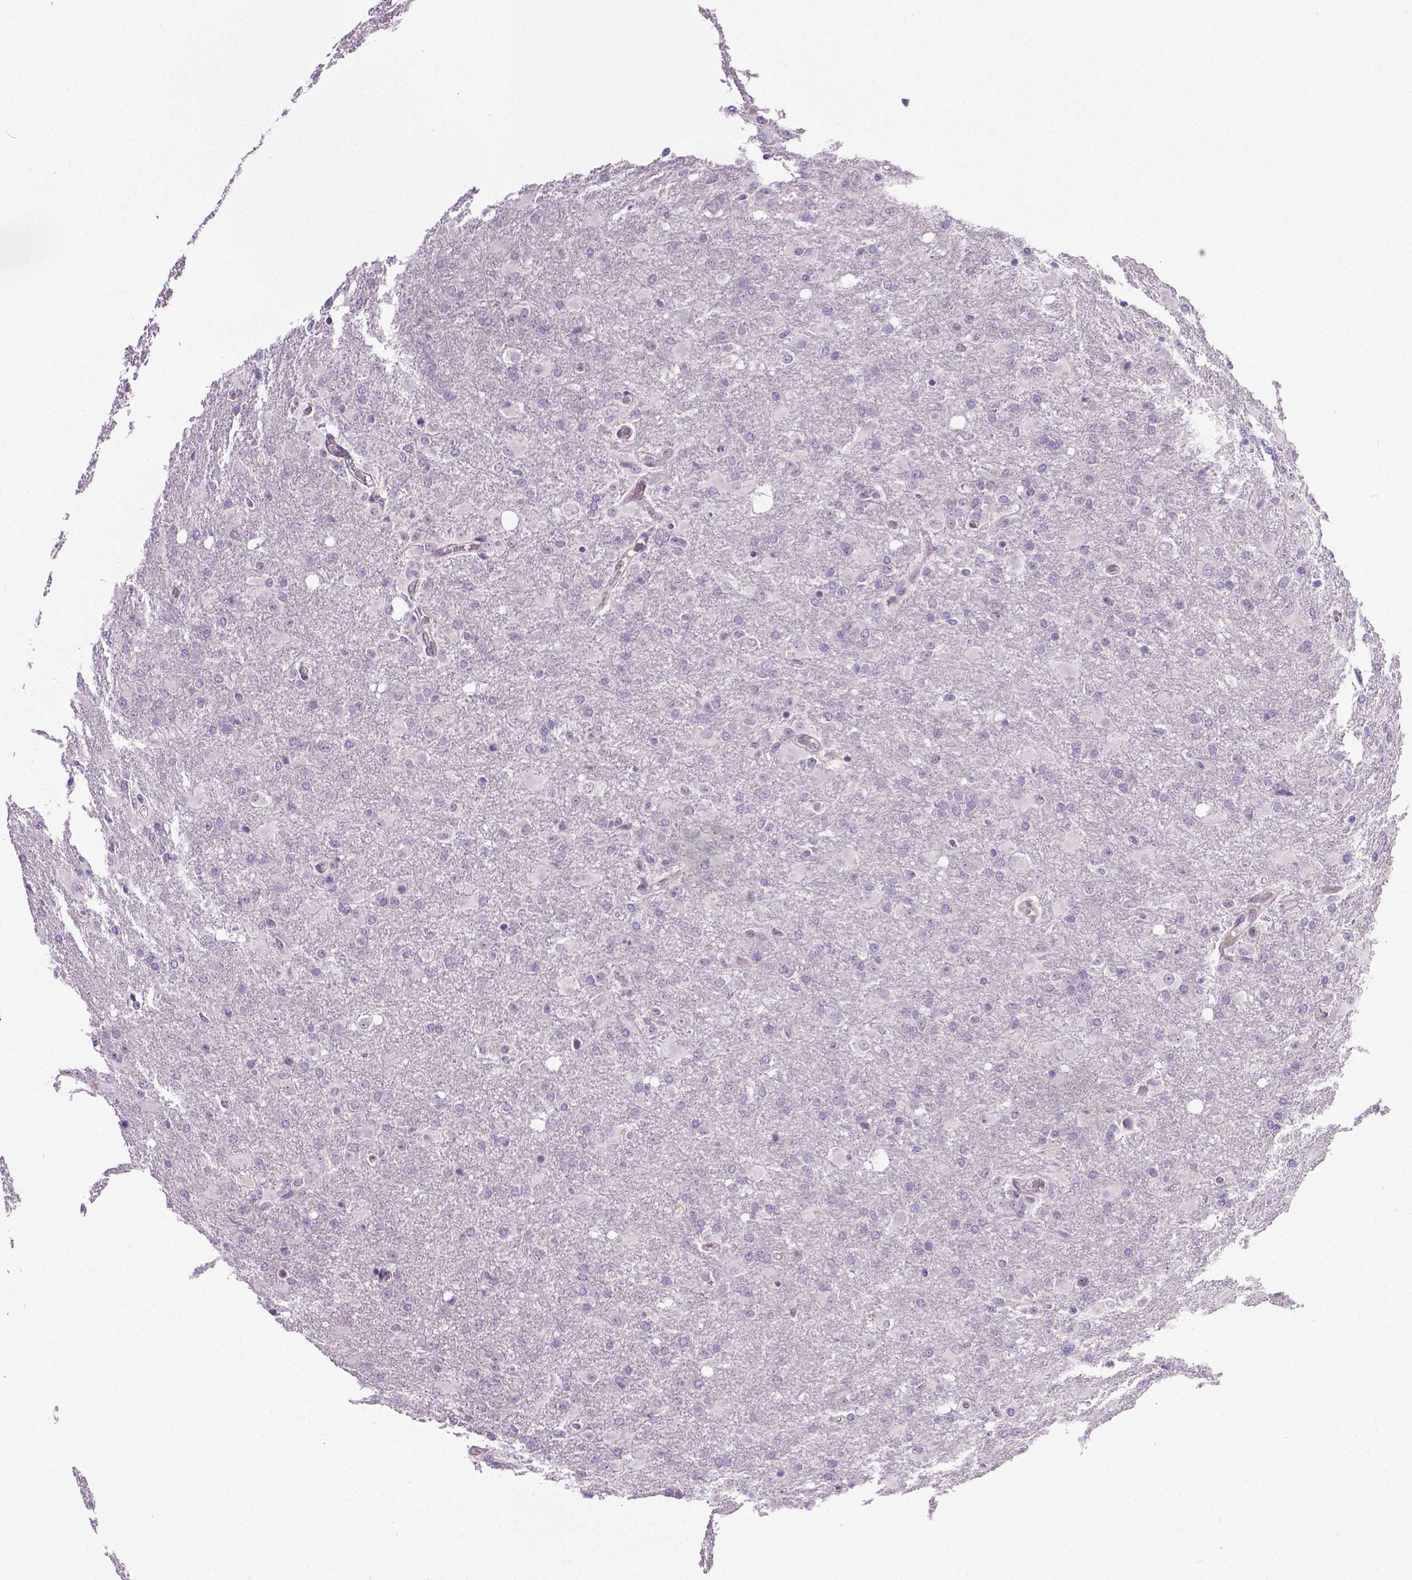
{"staining": {"intensity": "negative", "quantity": "none", "location": "none"}, "tissue": "glioma", "cell_type": "Tumor cells", "image_type": "cancer", "snomed": [{"axis": "morphology", "description": "Glioma, malignant, High grade"}, {"axis": "topography", "description": "Brain"}], "caption": "Image shows no significant protein staining in tumor cells of malignant high-grade glioma.", "gene": "PTGER3", "patient": {"sex": "male", "age": 68}}